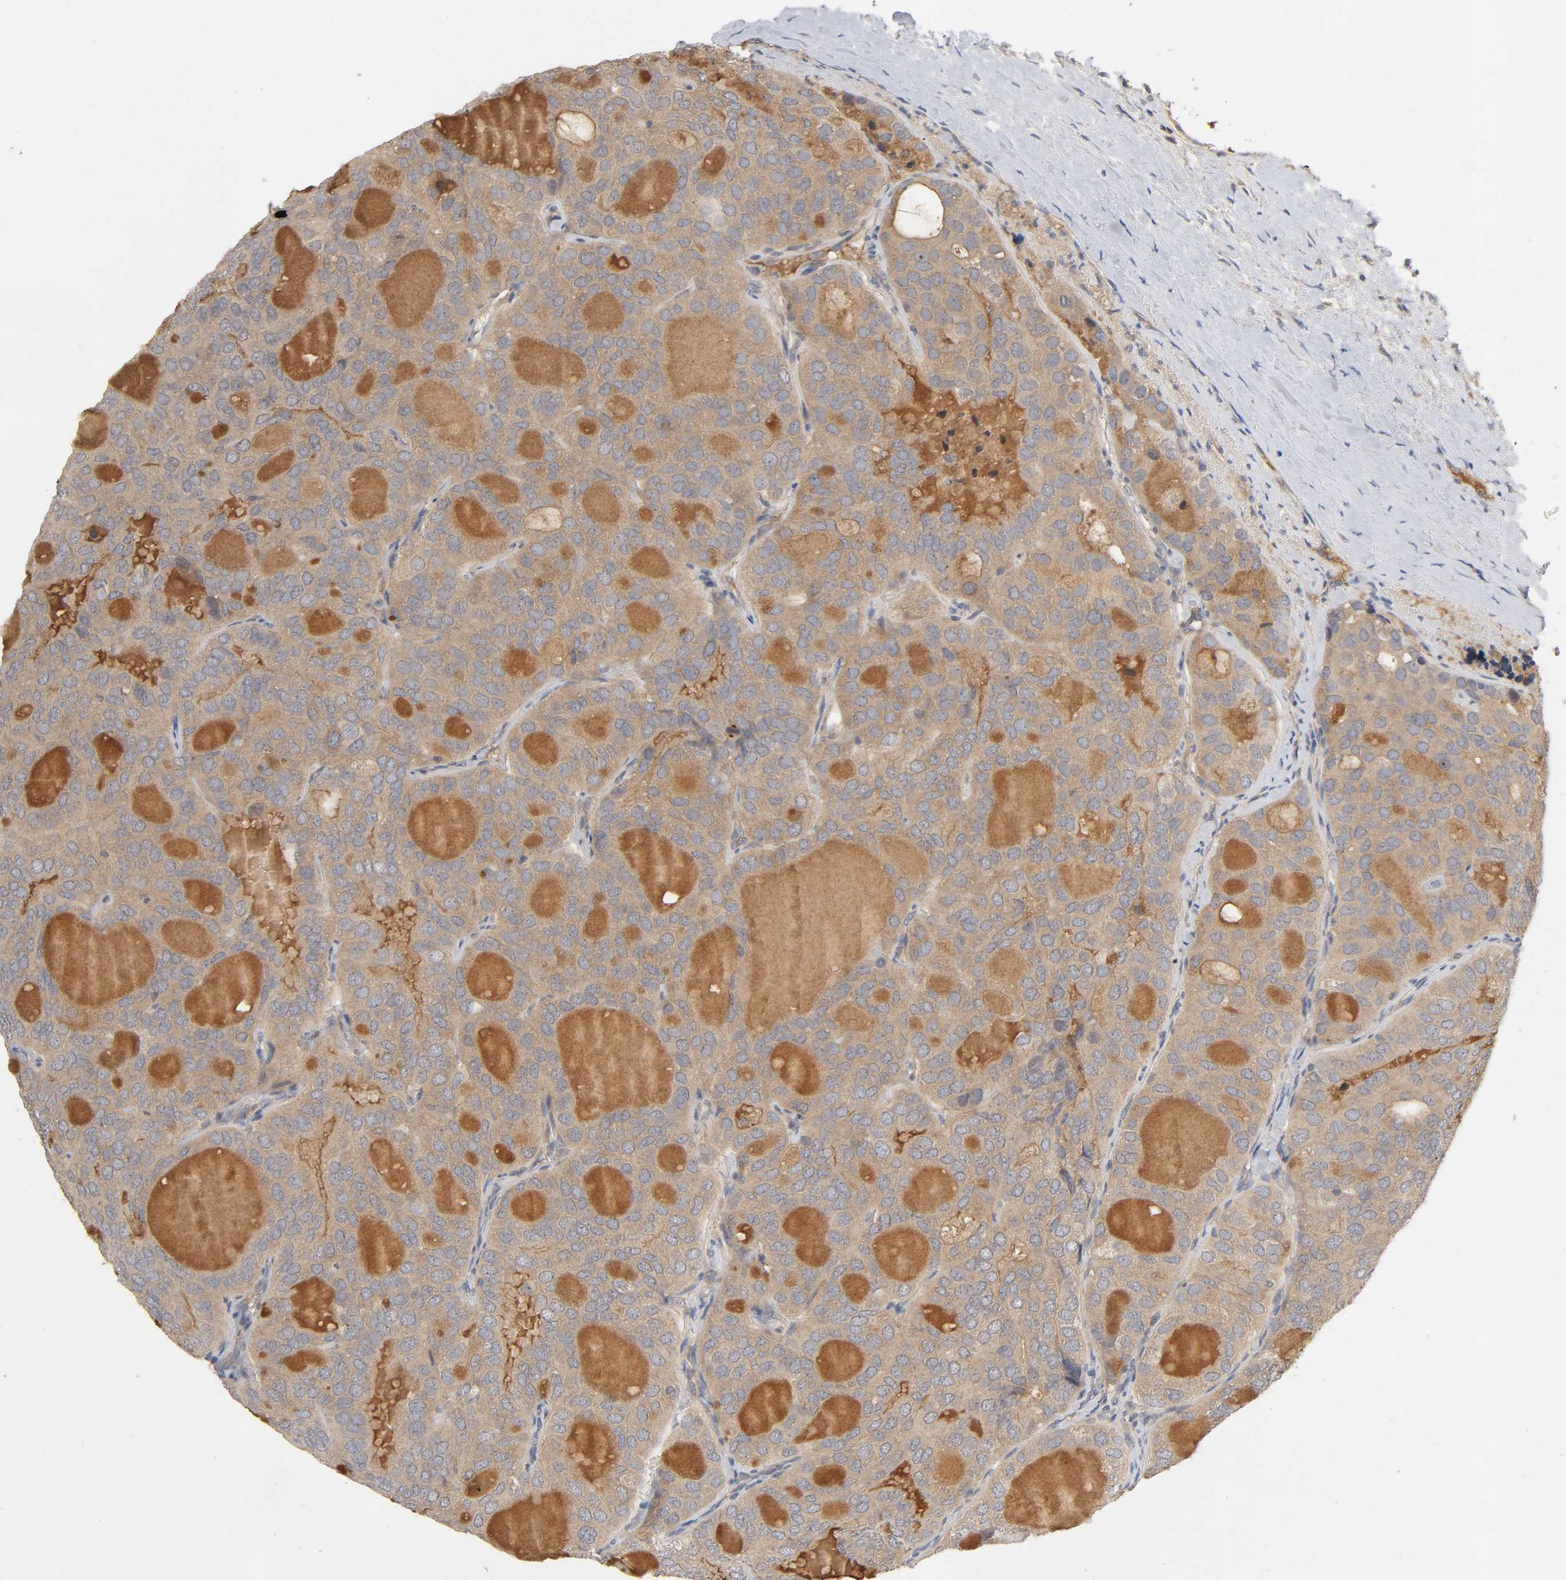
{"staining": {"intensity": "moderate", "quantity": ">75%", "location": "cytoplasmic/membranous"}, "tissue": "thyroid cancer", "cell_type": "Tumor cells", "image_type": "cancer", "snomed": [{"axis": "morphology", "description": "Follicular adenoma carcinoma, NOS"}, {"axis": "topography", "description": "Thyroid gland"}], "caption": "Brown immunohistochemical staining in follicular adenoma carcinoma (thyroid) demonstrates moderate cytoplasmic/membranous positivity in about >75% of tumor cells.", "gene": "CPB2", "patient": {"sex": "male", "age": 75}}